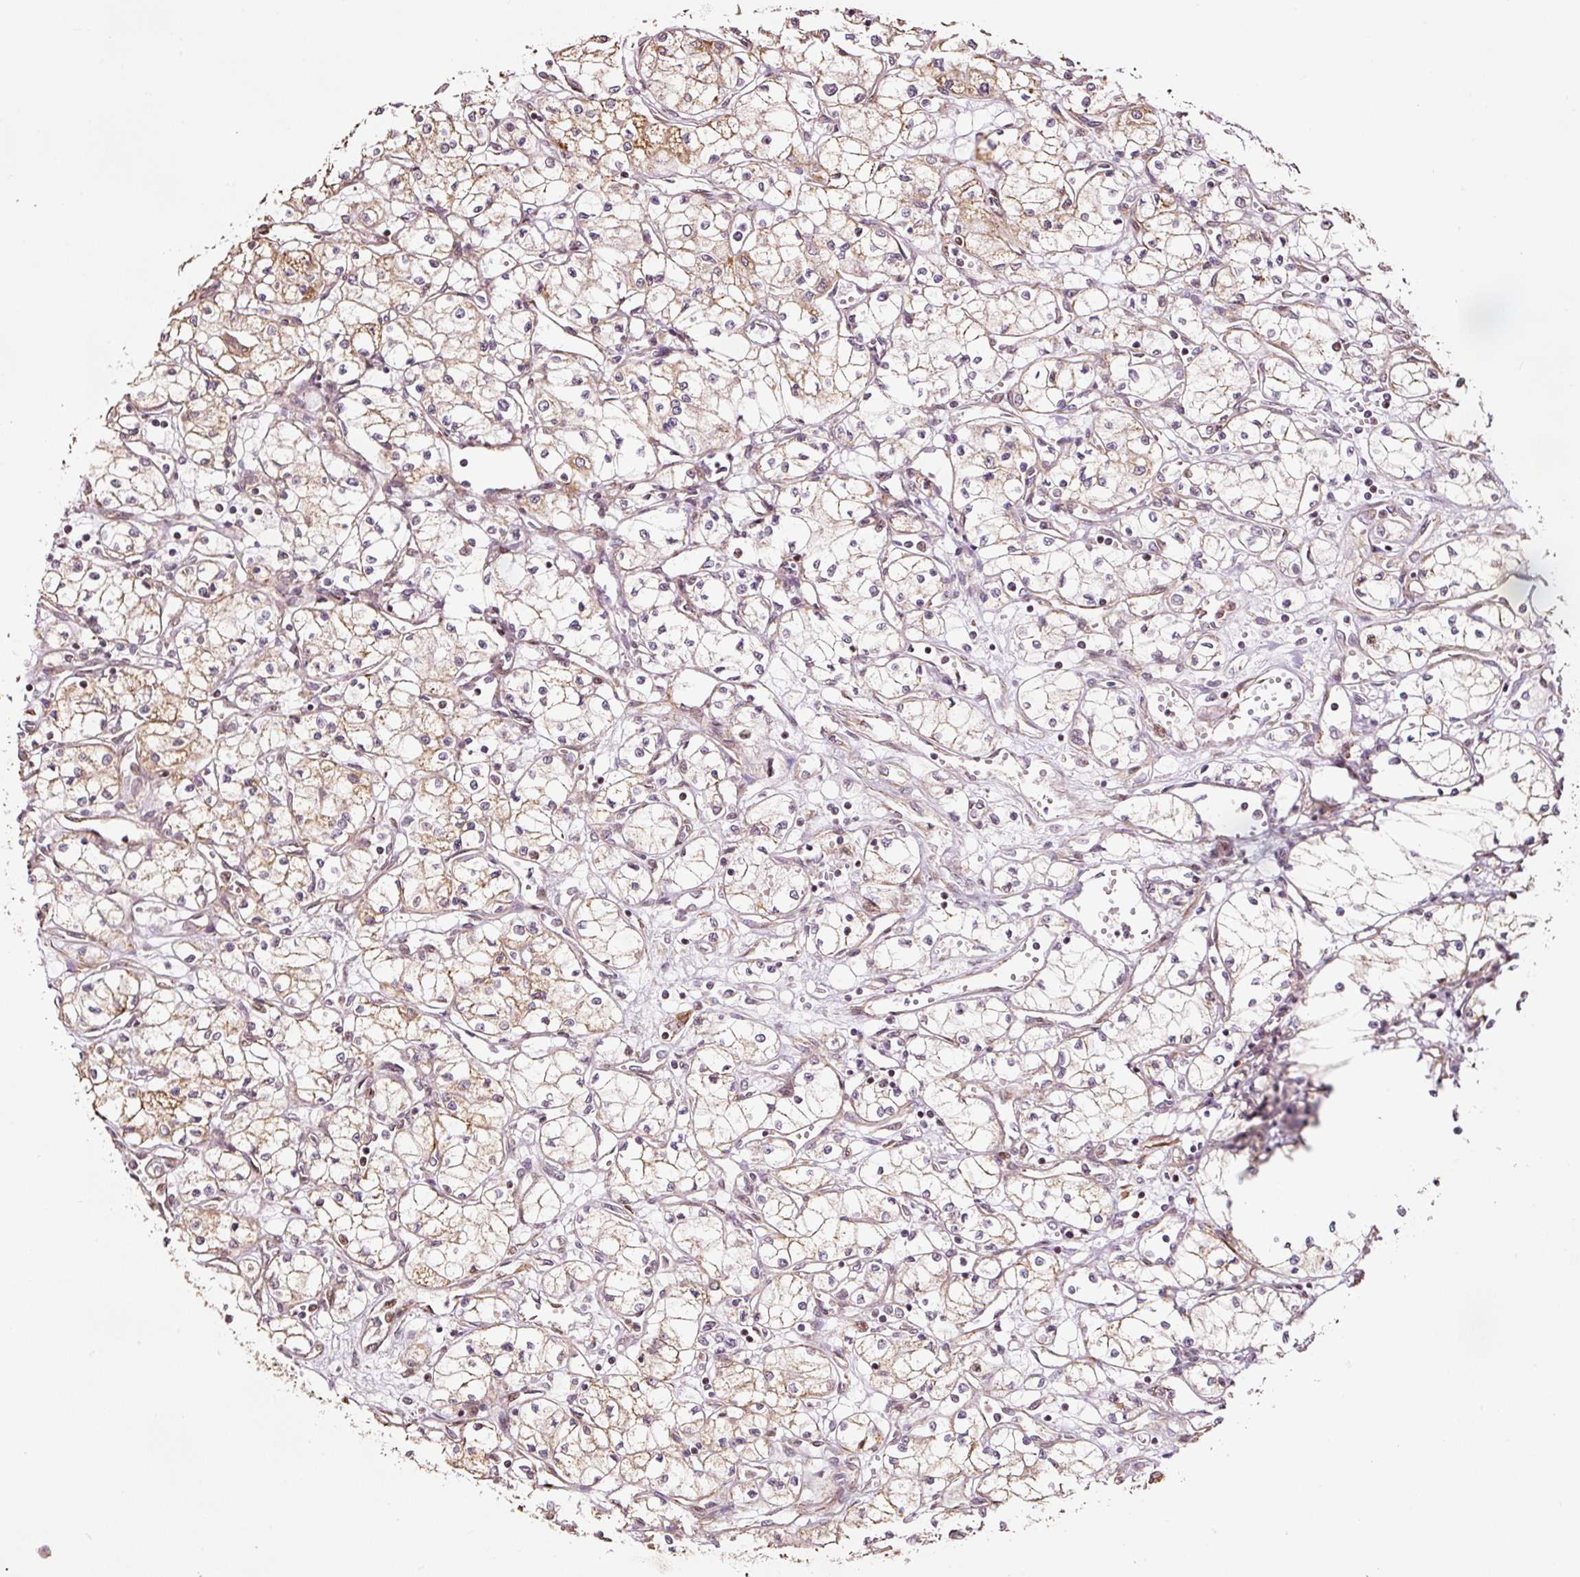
{"staining": {"intensity": "weak", "quantity": "25%-75%", "location": "cytoplasmic/membranous"}, "tissue": "renal cancer", "cell_type": "Tumor cells", "image_type": "cancer", "snomed": [{"axis": "morphology", "description": "Normal tissue, NOS"}, {"axis": "morphology", "description": "Adenocarcinoma, NOS"}, {"axis": "topography", "description": "Kidney"}], "caption": "A micrograph of human renal cancer (adenocarcinoma) stained for a protein demonstrates weak cytoplasmic/membranous brown staining in tumor cells. (brown staining indicates protein expression, while blue staining denotes nuclei).", "gene": "ETF1", "patient": {"sex": "male", "age": 59}}